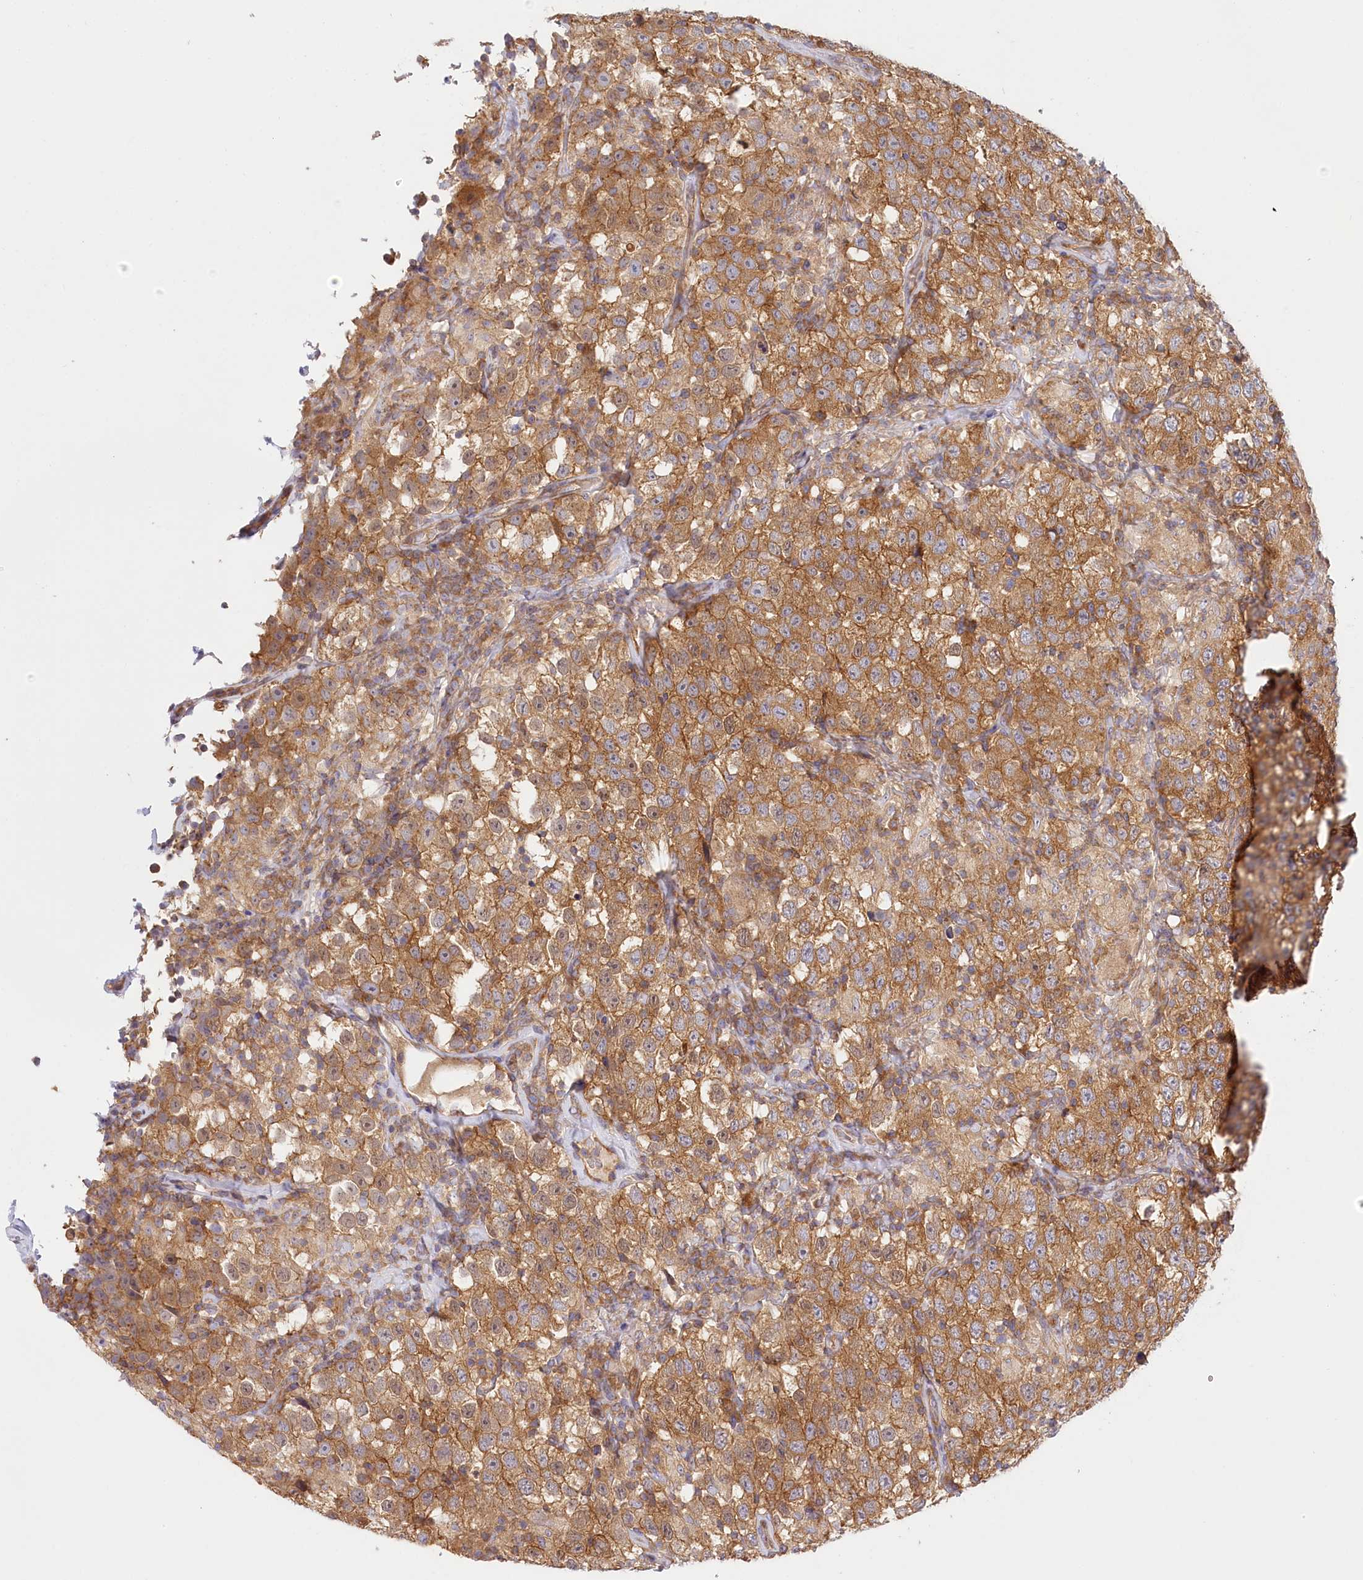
{"staining": {"intensity": "moderate", "quantity": ">75%", "location": "cytoplasmic/membranous"}, "tissue": "testis cancer", "cell_type": "Tumor cells", "image_type": "cancer", "snomed": [{"axis": "morphology", "description": "Seminoma, NOS"}, {"axis": "topography", "description": "Testis"}], "caption": "A micrograph of testis cancer (seminoma) stained for a protein displays moderate cytoplasmic/membranous brown staining in tumor cells. Immunohistochemistry (ihc) stains the protein in brown and the nuclei are stained blue.", "gene": "UMPS", "patient": {"sex": "male", "age": 41}}